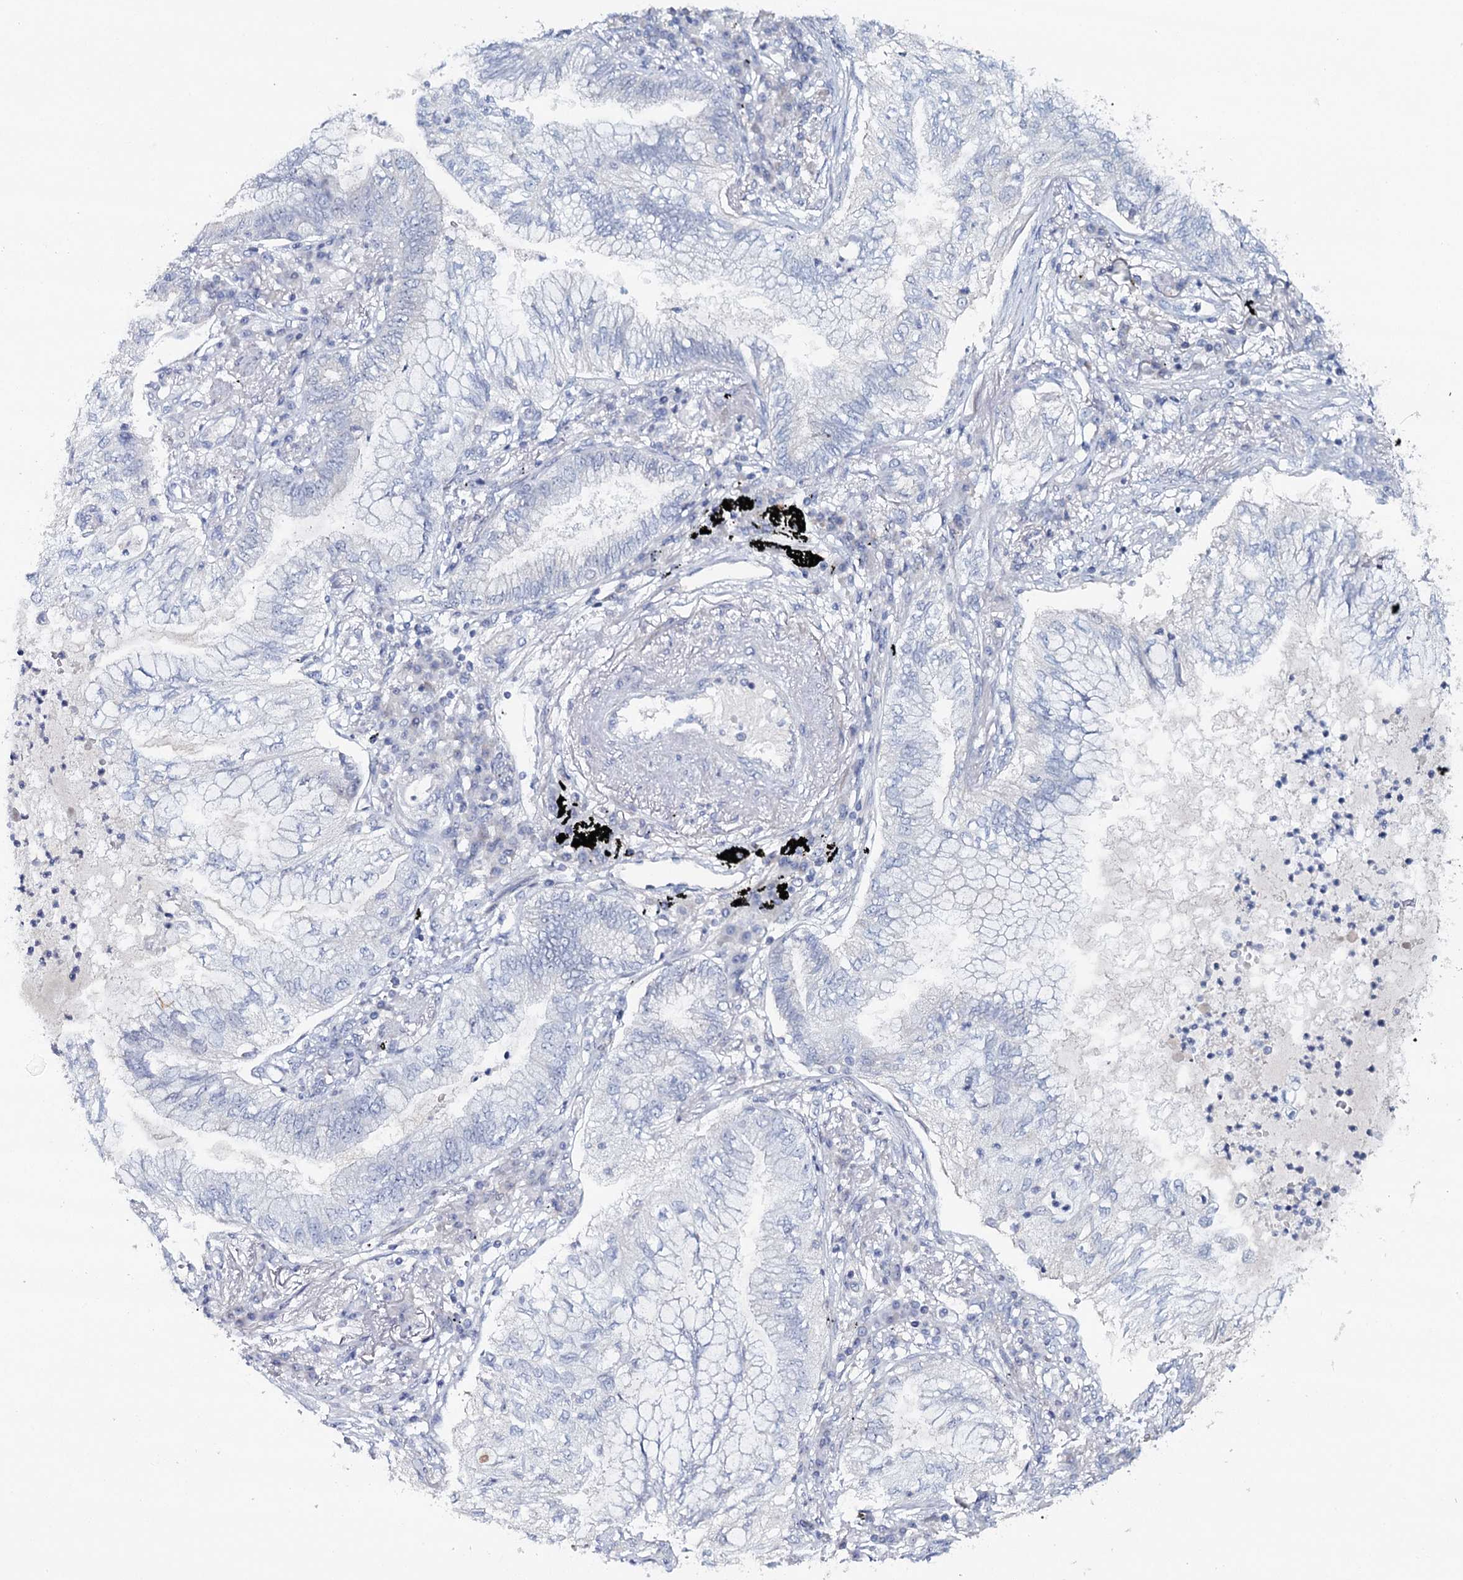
{"staining": {"intensity": "negative", "quantity": "none", "location": "none"}, "tissue": "lung cancer", "cell_type": "Tumor cells", "image_type": "cancer", "snomed": [{"axis": "morphology", "description": "Normal tissue, NOS"}, {"axis": "morphology", "description": "Adenocarcinoma, NOS"}, {"axis": "topography", "description": "Bronchus"}, {"axis": "topography", "description": "Lung"}], "caption": "This is a photomicrograph of IHC staining of adenocarcinoma (lung), which shows no expression in tumor cells.", "gene": "RBM43", "patient": {"sex": "female", "age": 70}}